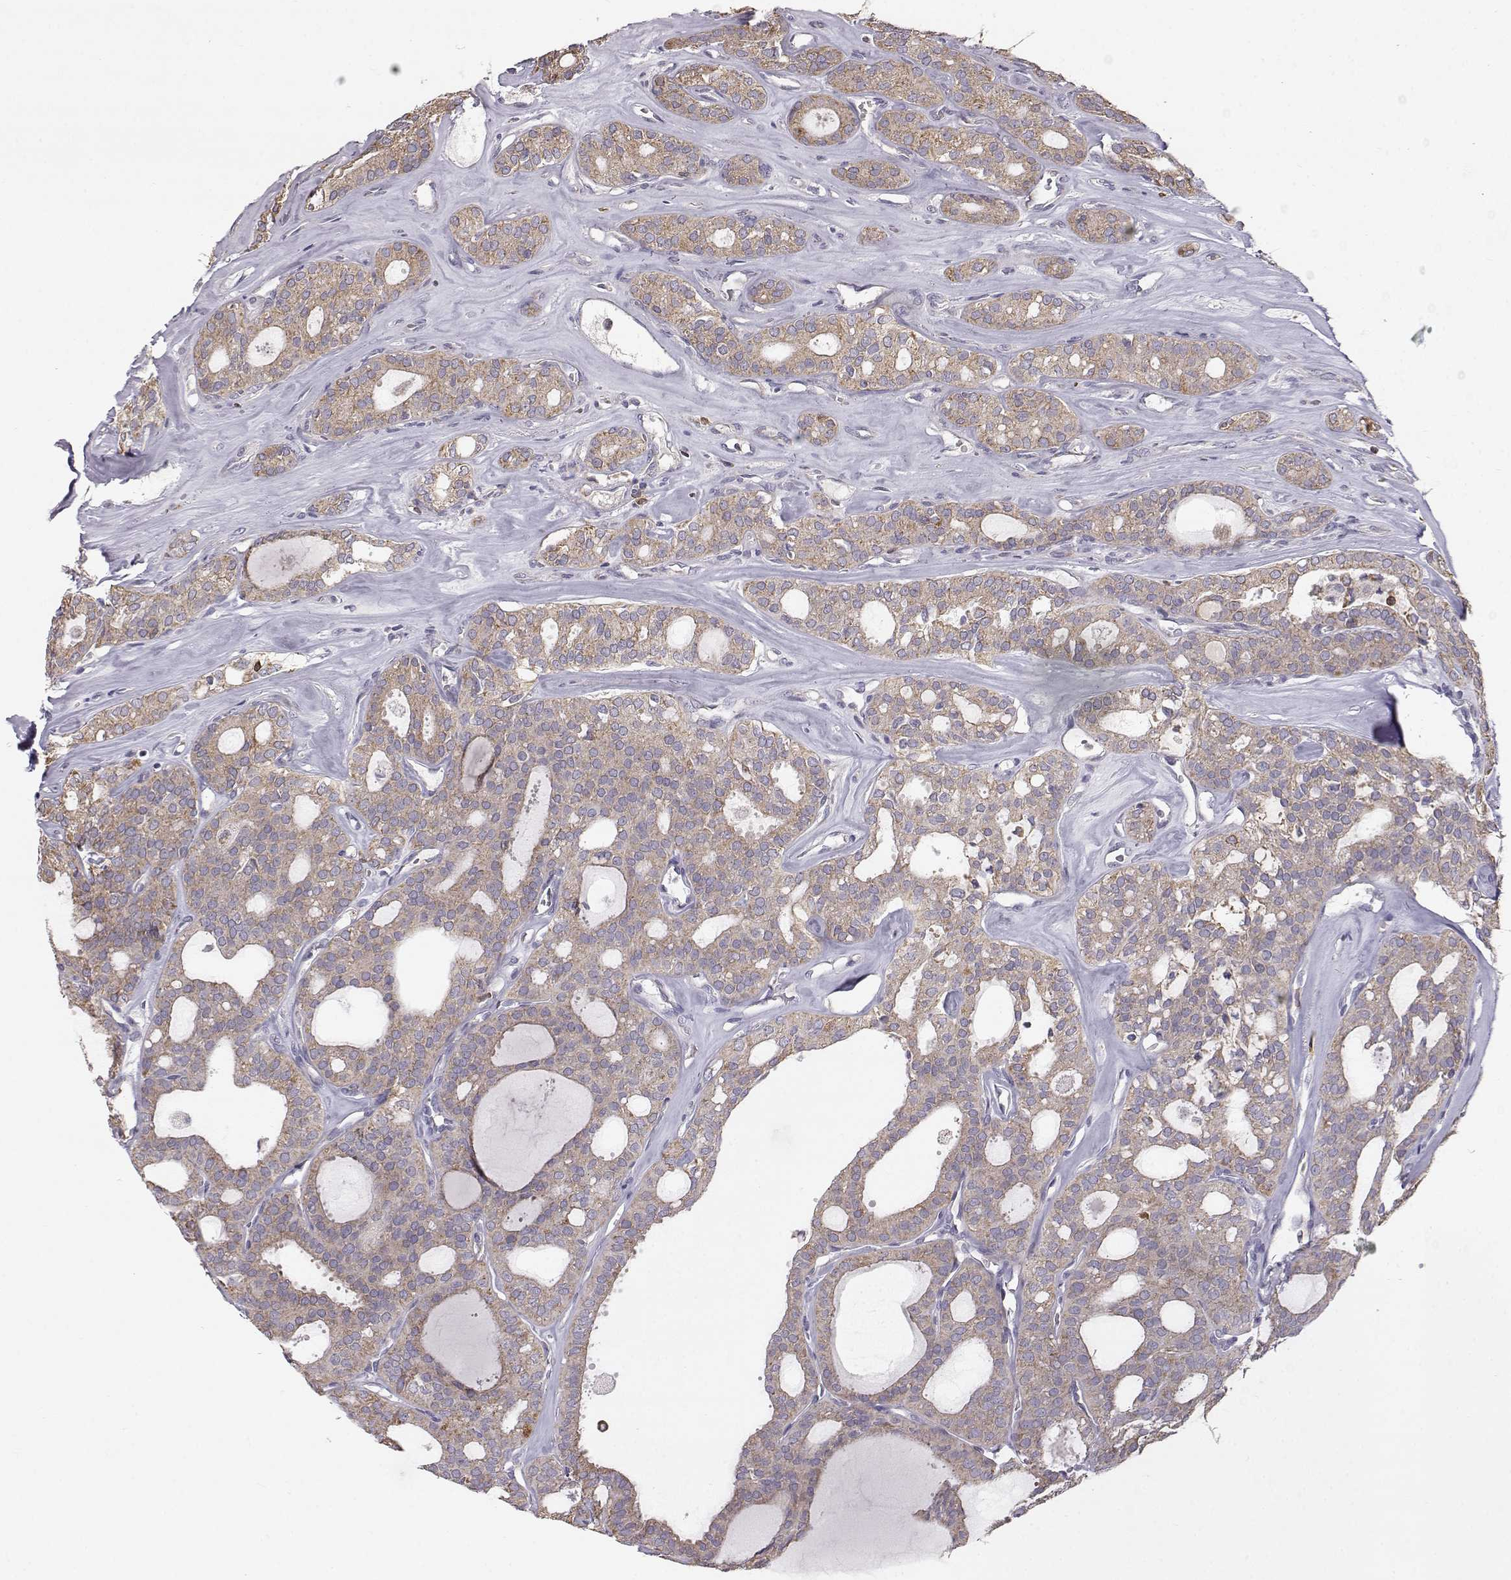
{"staining": {"intensity": "moderate", "quantity": ">75%", "location": "cytoplasmic/membranous"}, "tissue": "thyroid cancer", "cell_type": "Tumor cells", "image_type": "cancer", "snomed": [{"axis": "morphology", "description": "Follicular adenoma carcinoma, NOS"}, {"axis": "topography", "description": "Thyroid gland"}], "caption": "The micrograph demonstrates a brown stain indicating the presence of a protein in the cytoplasmic/membranous of tumor cells in thyroid cancer (follicular adenoma carcinoma). The staining was performed using DAB (3,3'-diaminobenzidine), with brown indicating positive protein expression. Nuclei are stained blue with hematoxylin.", "gene": "GRAP2", "patient": {"sex": "male", "age": 75}}